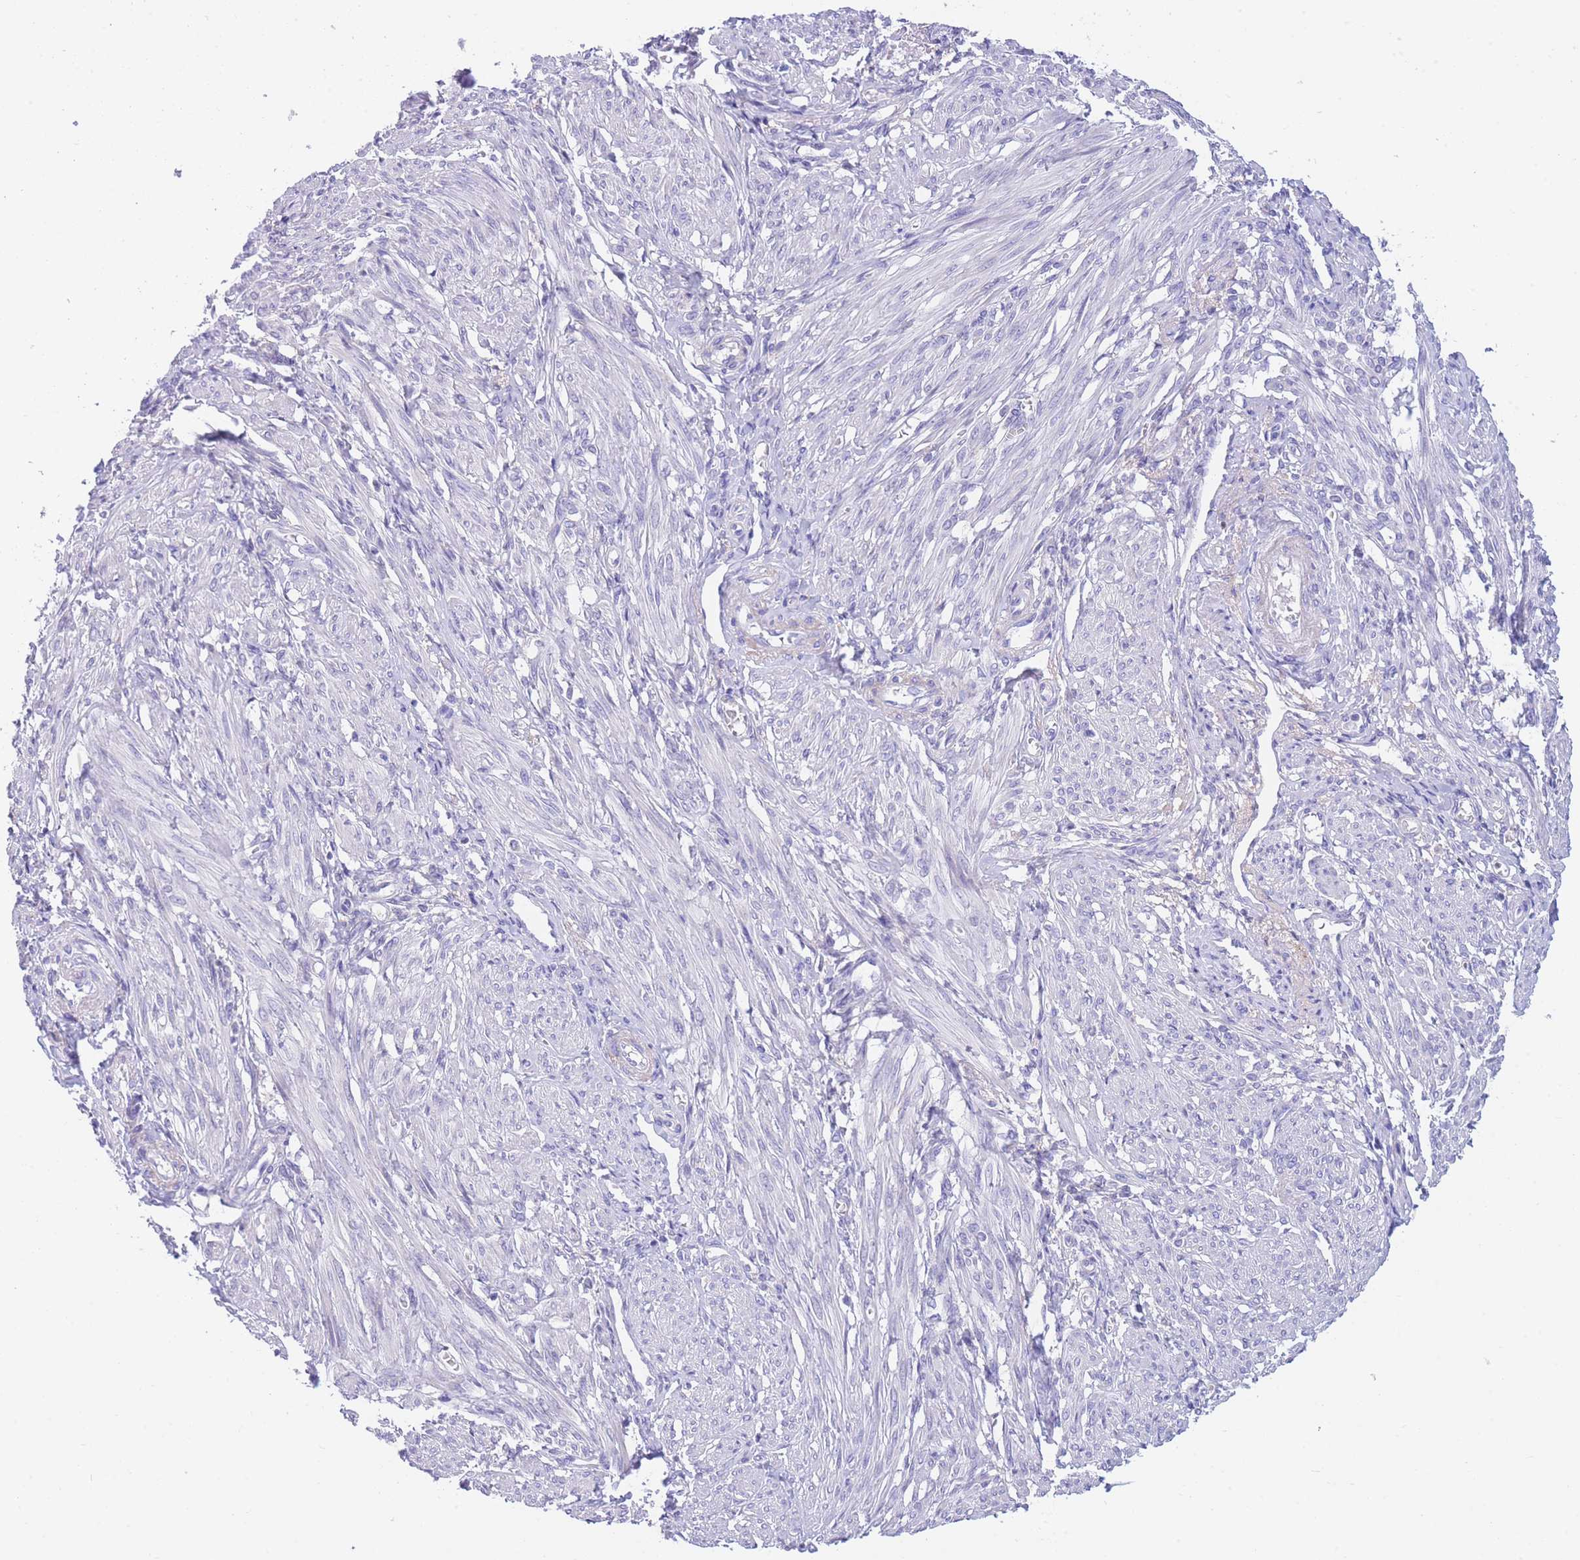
{"staining": {"intensity": "negative", "quantity": "none", "location": "none"}, "tissue": "smooth muscle", "cell_type": "Smooth muscle cells", "image_type": "normal", "snomed": [{"axis": "morphology", "description": "Normal tissue, NOS"}, {"axis": "topography", "description": "Smooth muscle"}], "caption": "The histopathology image displays no staining of smooth muscle cells in benign smooth muscle. The staining is performed using DAB (3,3'-diaminobenzidine) brown chromogen with nuclei counter-stained in using hematoxylin.", "gene": "PCDHB3", "patient": {"sex": "female", "age": 39}}